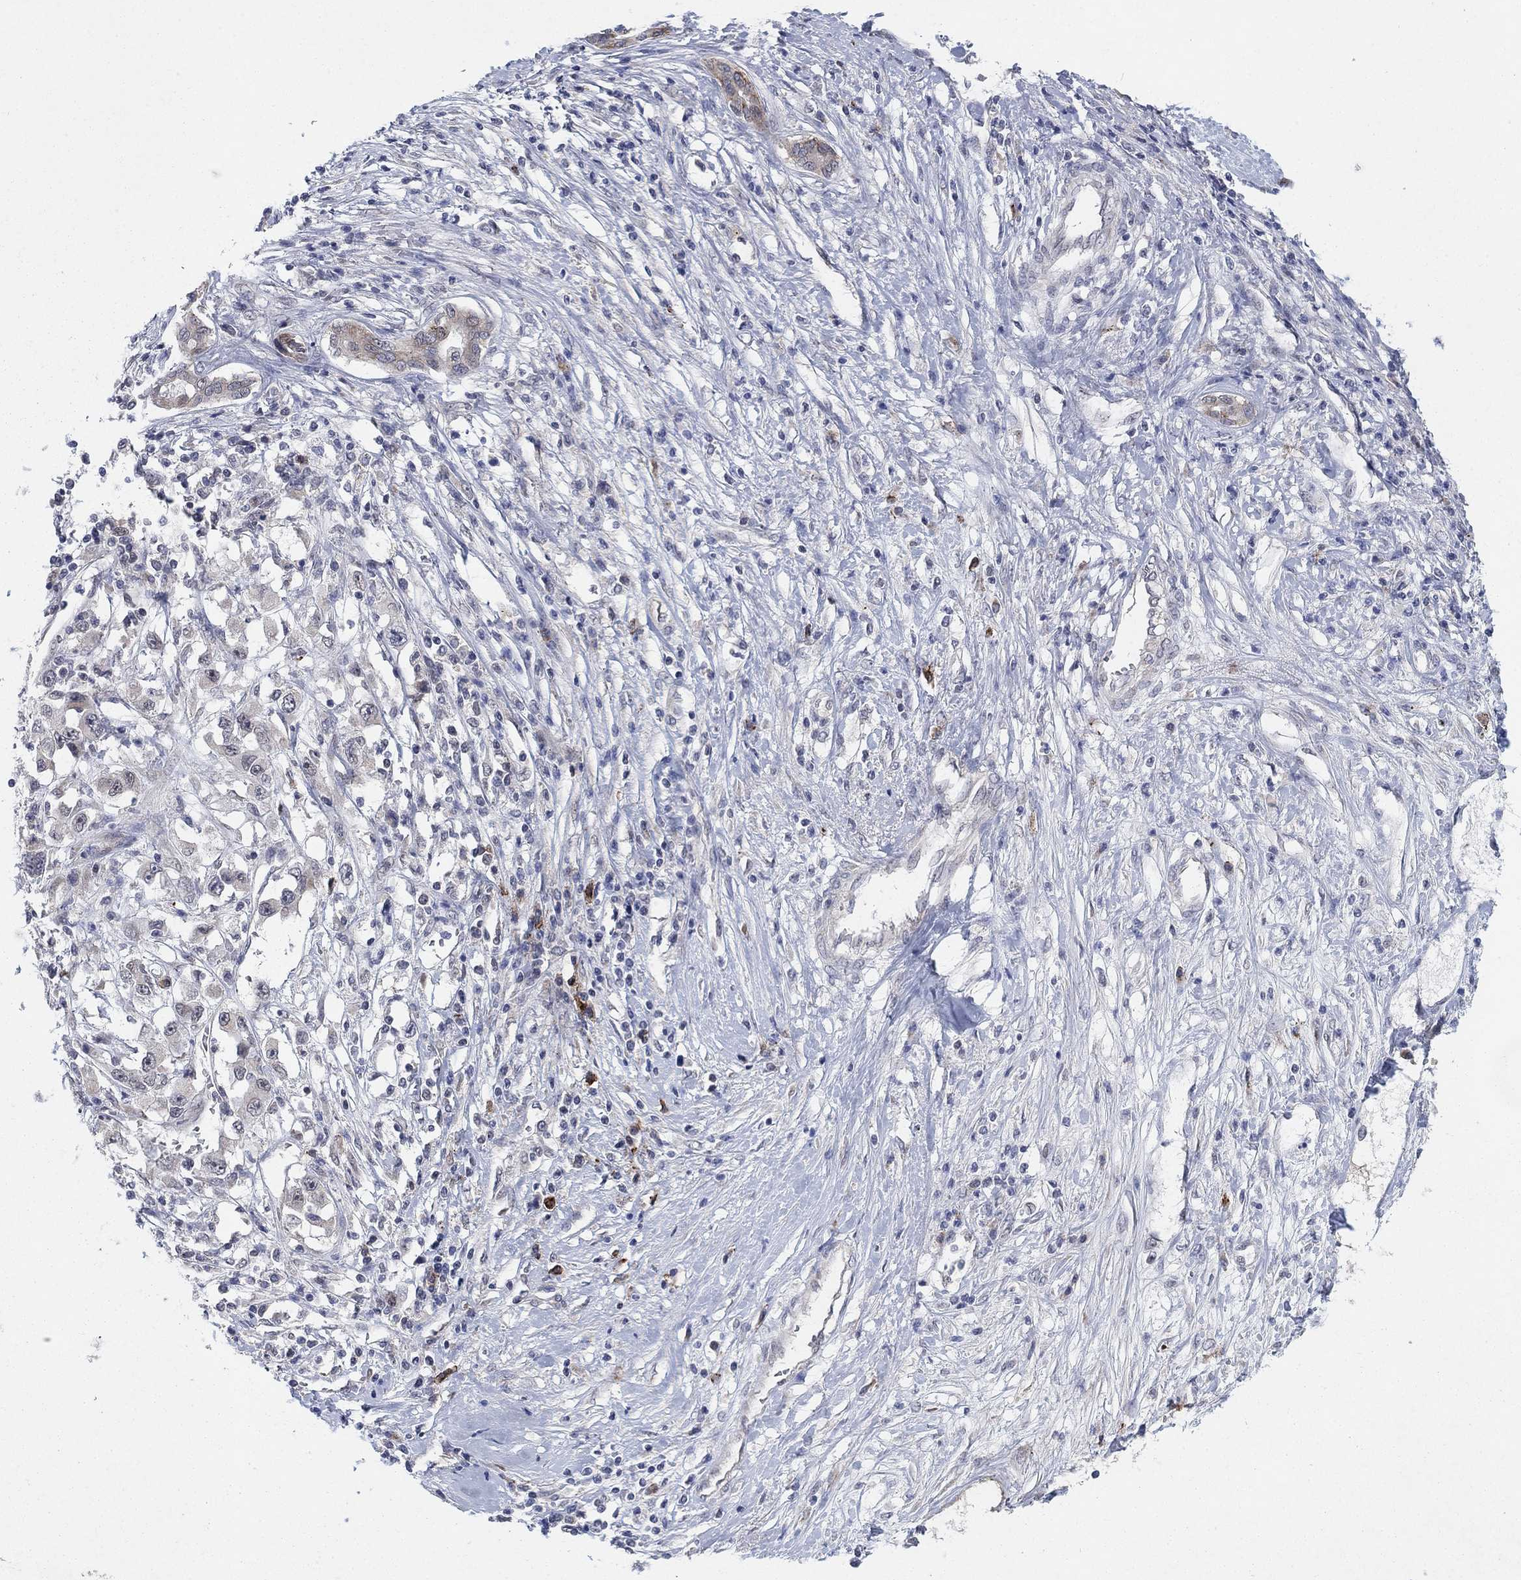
{"staining": {"intensity": "moderate", "quantity": "<25%", "location": "cytoplasmic/membranous"}, "tissue": "liver cancer", "cell_type": "Tumor cells", "image_type": "cancer", "snomed": [{"axis": "morphology", "description": "Adenocarcinoma, NOS"}, {"axis": "morphology", "description": "Cholangiocarcinoma"}, {"axis": "topography", "description": "Liver"}], "caption": "This photomicrograph demonstrates immunohistochemistry staining of liver adenocarcinoma, with low moderate cytoplasmic/membranous expression in approximately <25% of tumor cells.", "gene": "SDC1", "patient": {"sex": "male", "age": 64}}